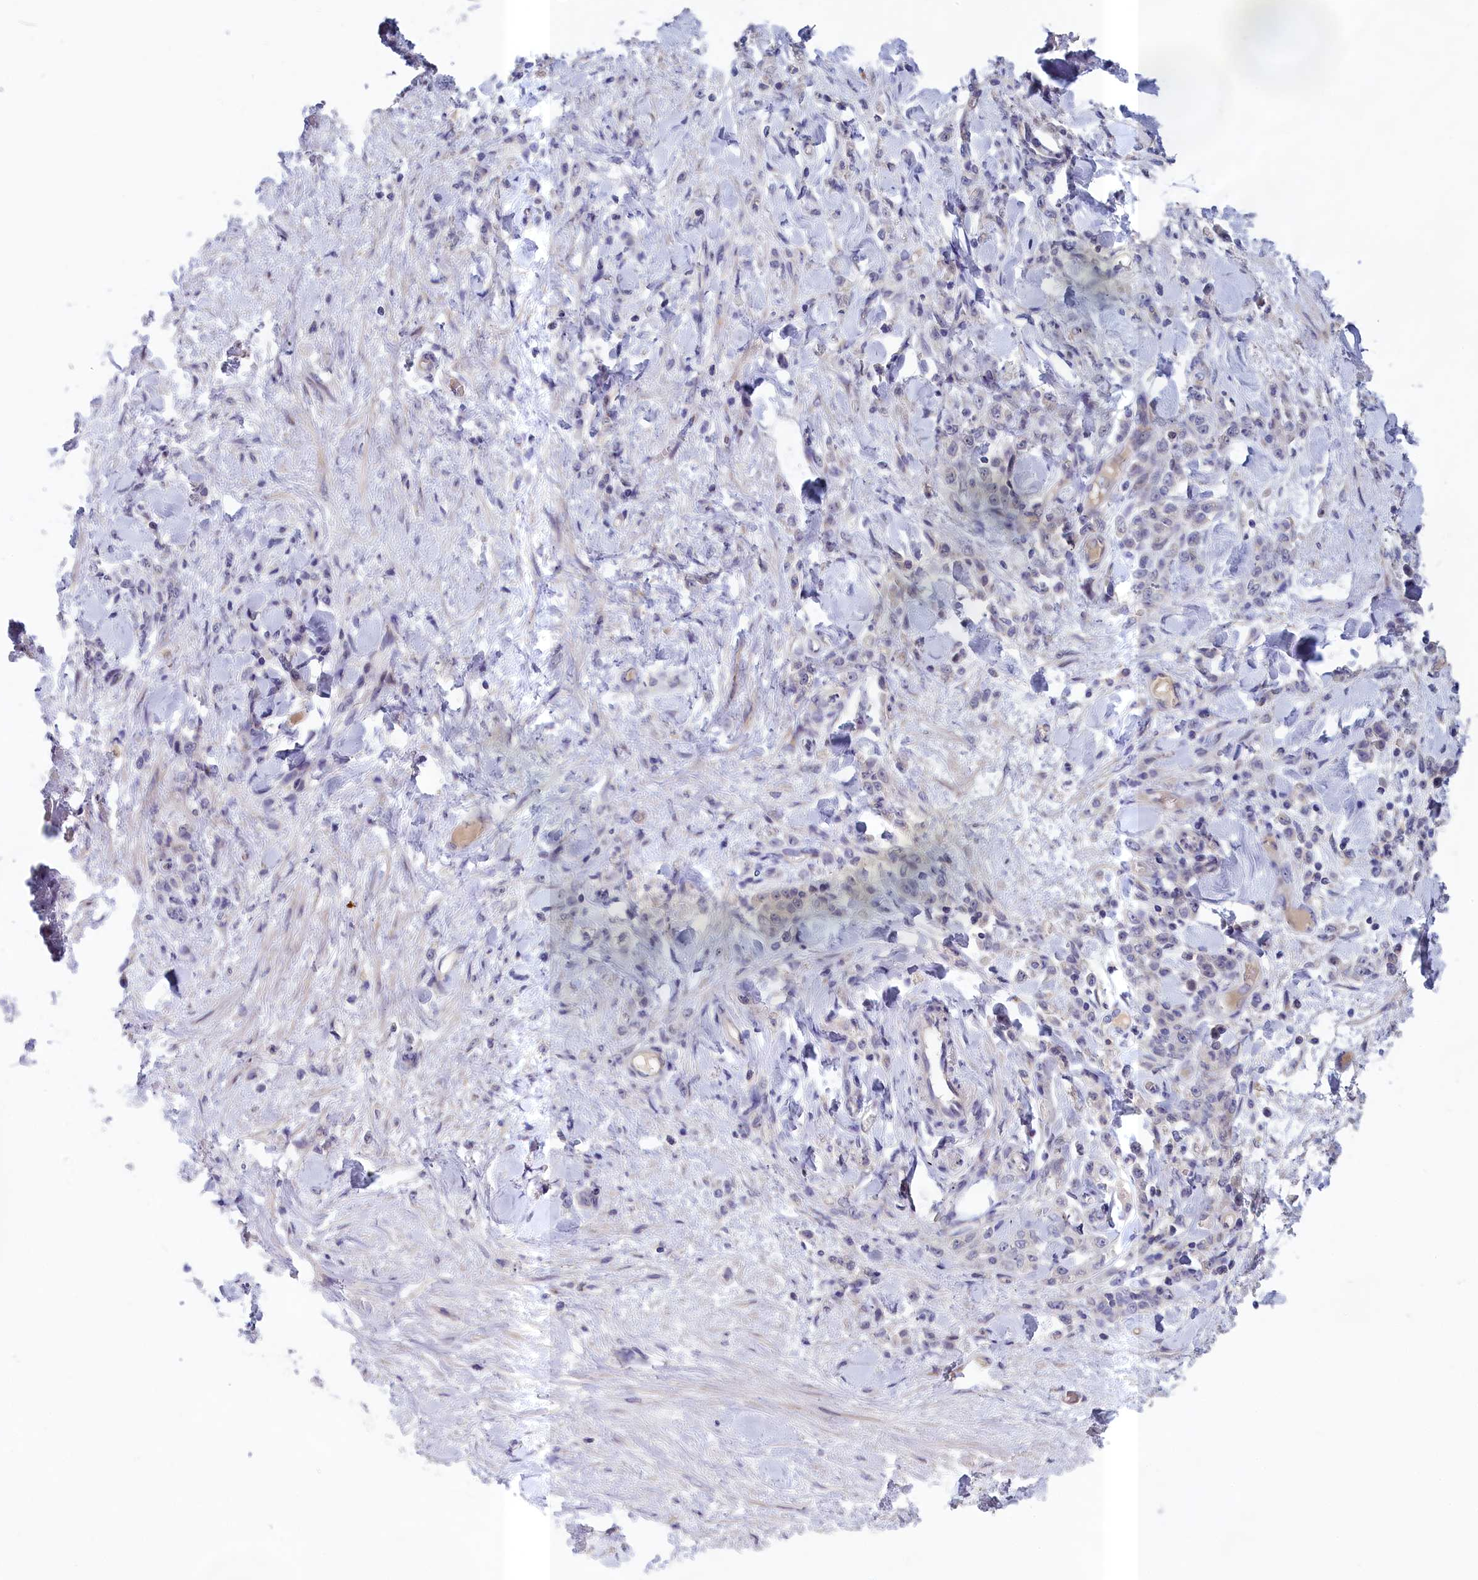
{"staining": {"intensity": "negative", "quantity": "none", "location": "none"}, "tissue": "stomach cancer", "cell_type": "Tumor cells", "image_type": "cancer", "snomed": [{"axis": "morphology", "description": "Normal tissue, NOS"}, {"axis": "morphology", "description": "Adenocarcinoma, NOS"}, {"axis": "topography", "description": "Stomach"}], "caption": "Immunohistochemical staining of stomach cancer (adenocarcinoma) exhibits no significant positivity in tumor cells.", "gene": "IGFALS", "patient": {"sex": "male", "age": 82}}